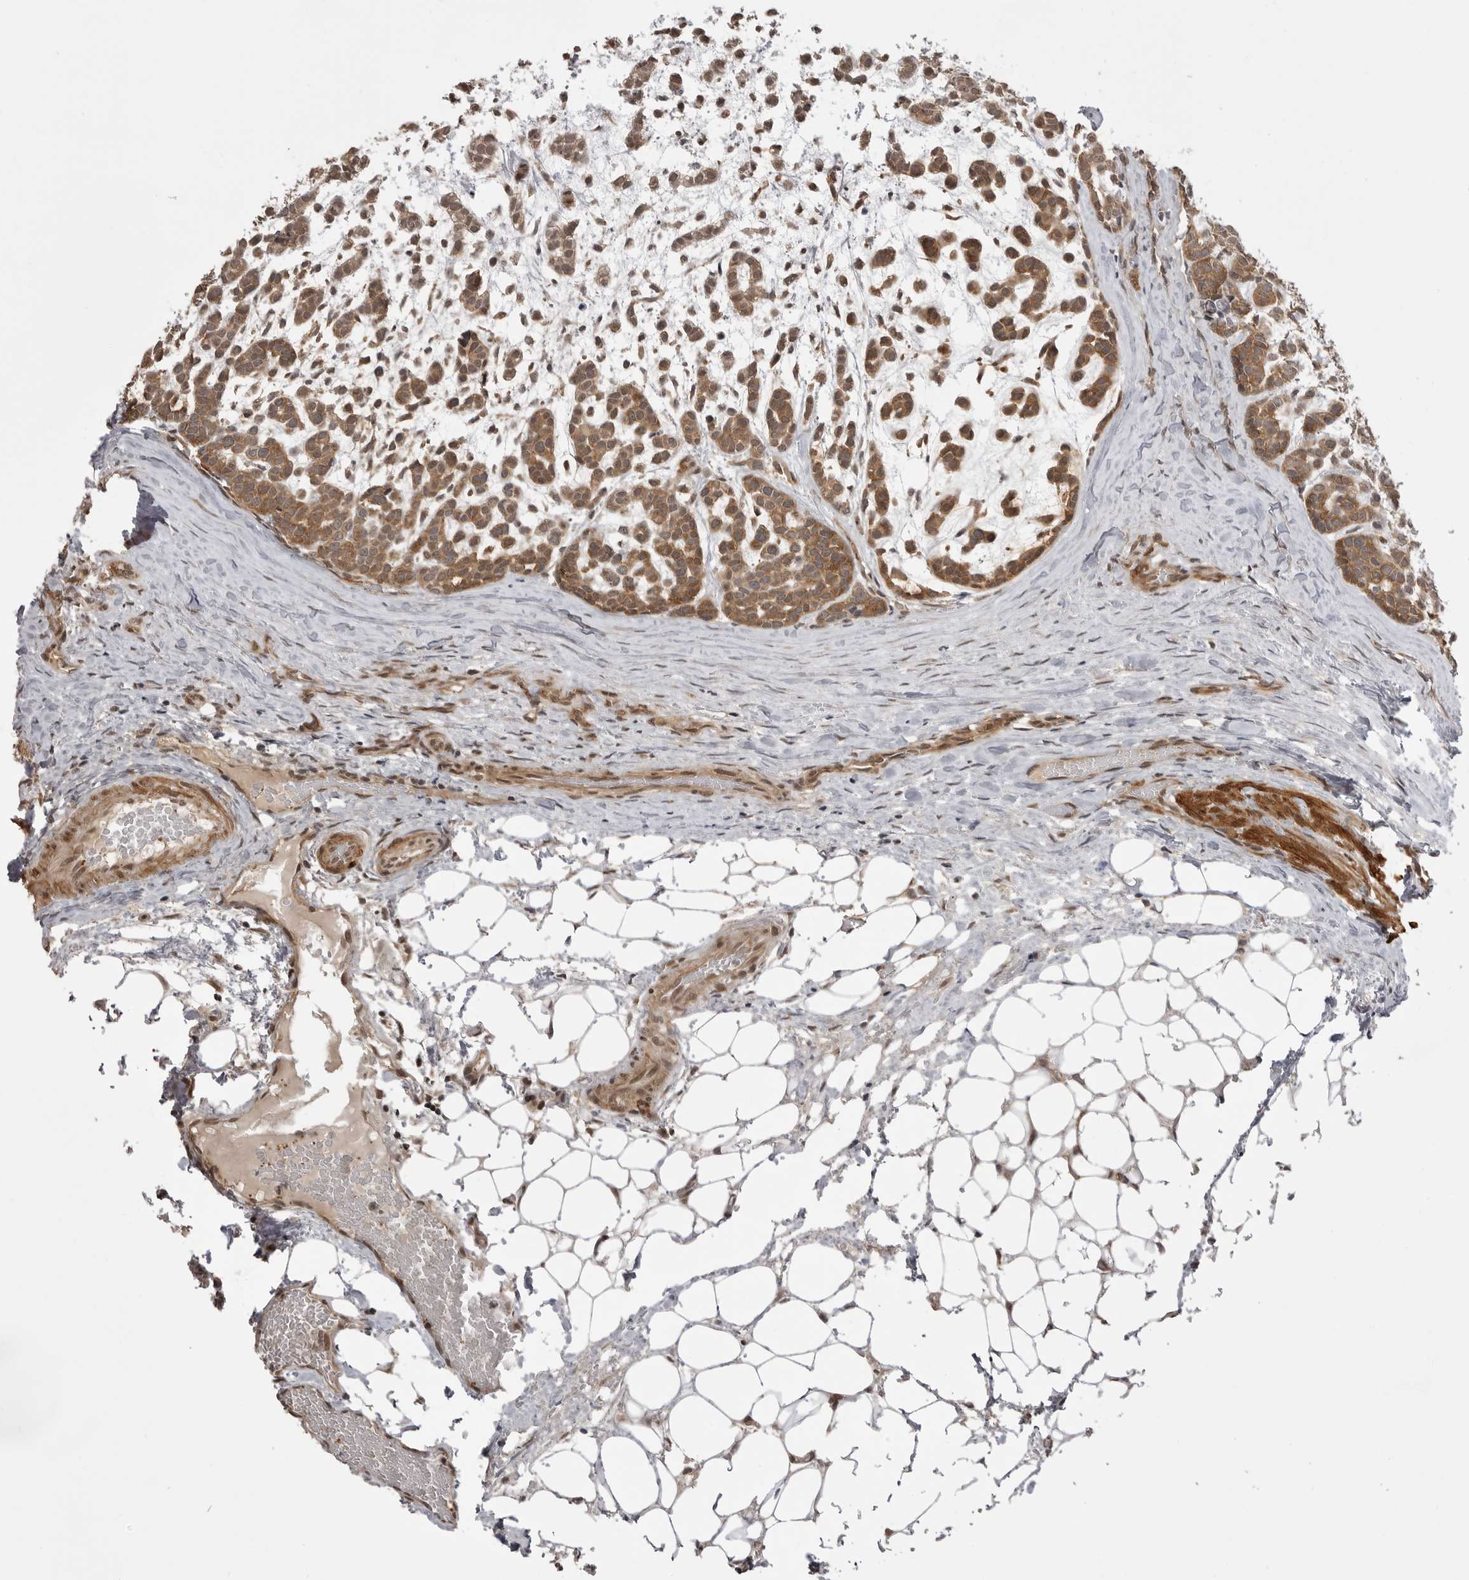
{"staining": {"intensity": "moderate", "quantity": ">75%", "location": "cytoplasmic/membranous,nuclear"}, "tissue": "head and neck cancer", "cell_type": "Tumor cells", "image_type": "cancer", "snomed": [{"axis": "morphology", "description": "Adenocarcinoma, NOS"}, {"axis": "morphology", "description": "Adenoma, NOS"}, {"axis": "topography", "description": "Head-Neck"}], "caption": "Immunohistochemistry (IHC) image of head and neck cancer stained for a protein (brown), which displays medium levels of moderate cytoplasmic/membranous and nuclear expression in approximately >75% of tumor cells.", "gene": "SORBS1", "patient": {"sex": "female", "age": 55}}